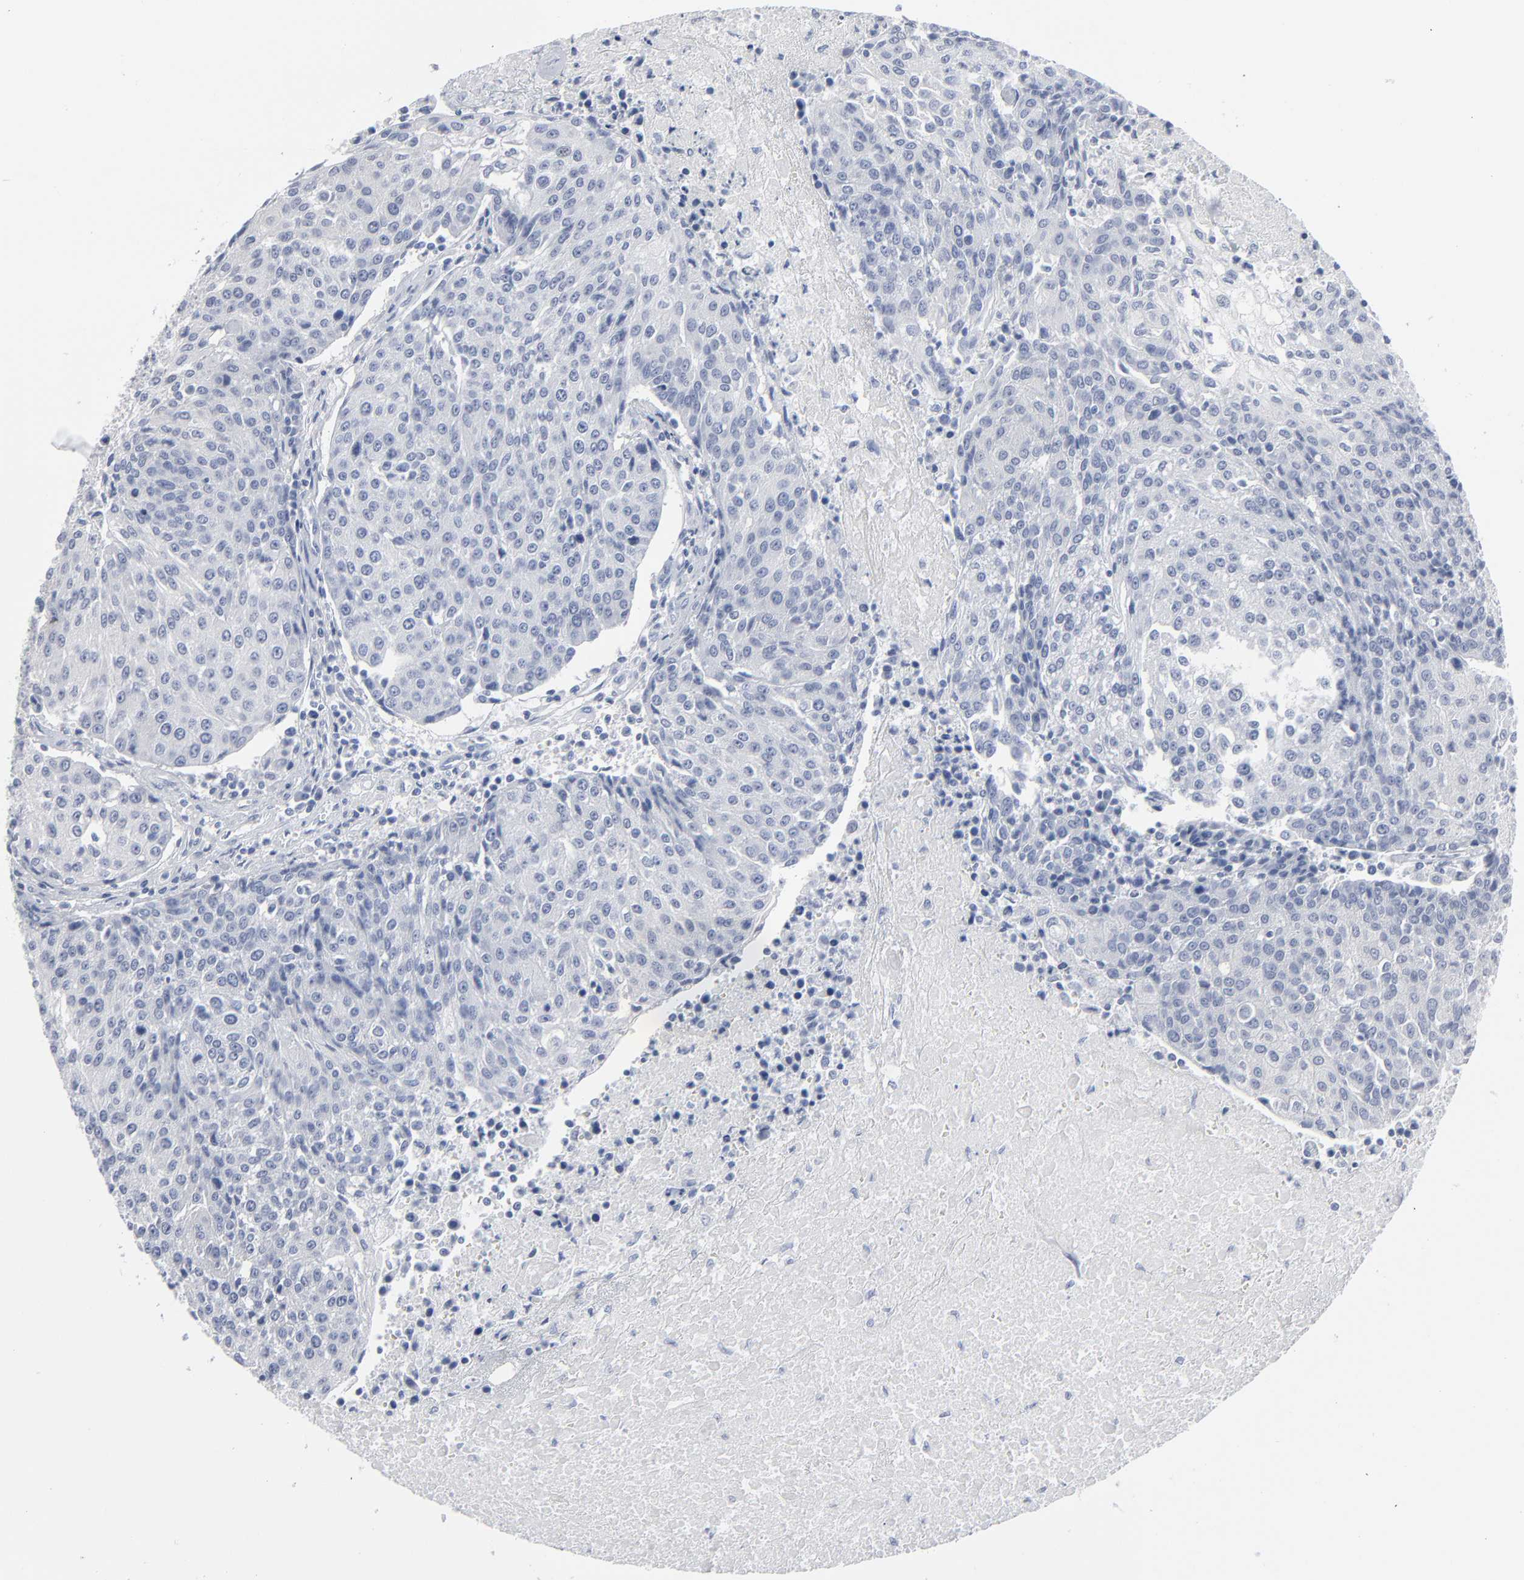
{"staining": {"intensity": "negative", "quantity": "none", "location": "none"}, "tissue": "urothelial cancer", "cell_type": "Tumor cells", "image_type": "cancer", "snomed": [{"axis": "morphology", "description": "Urothelial carcinoma, High grade"}, {"axis": "topography", "description": "Urinary bladder"}], "caption": "Immunohistochemical staining of high-grade urothelial carcinoma displays no significant positivity in tumor cells.", "gene": "PAGE1", "patient": {"sex": "female", "age": 85}}